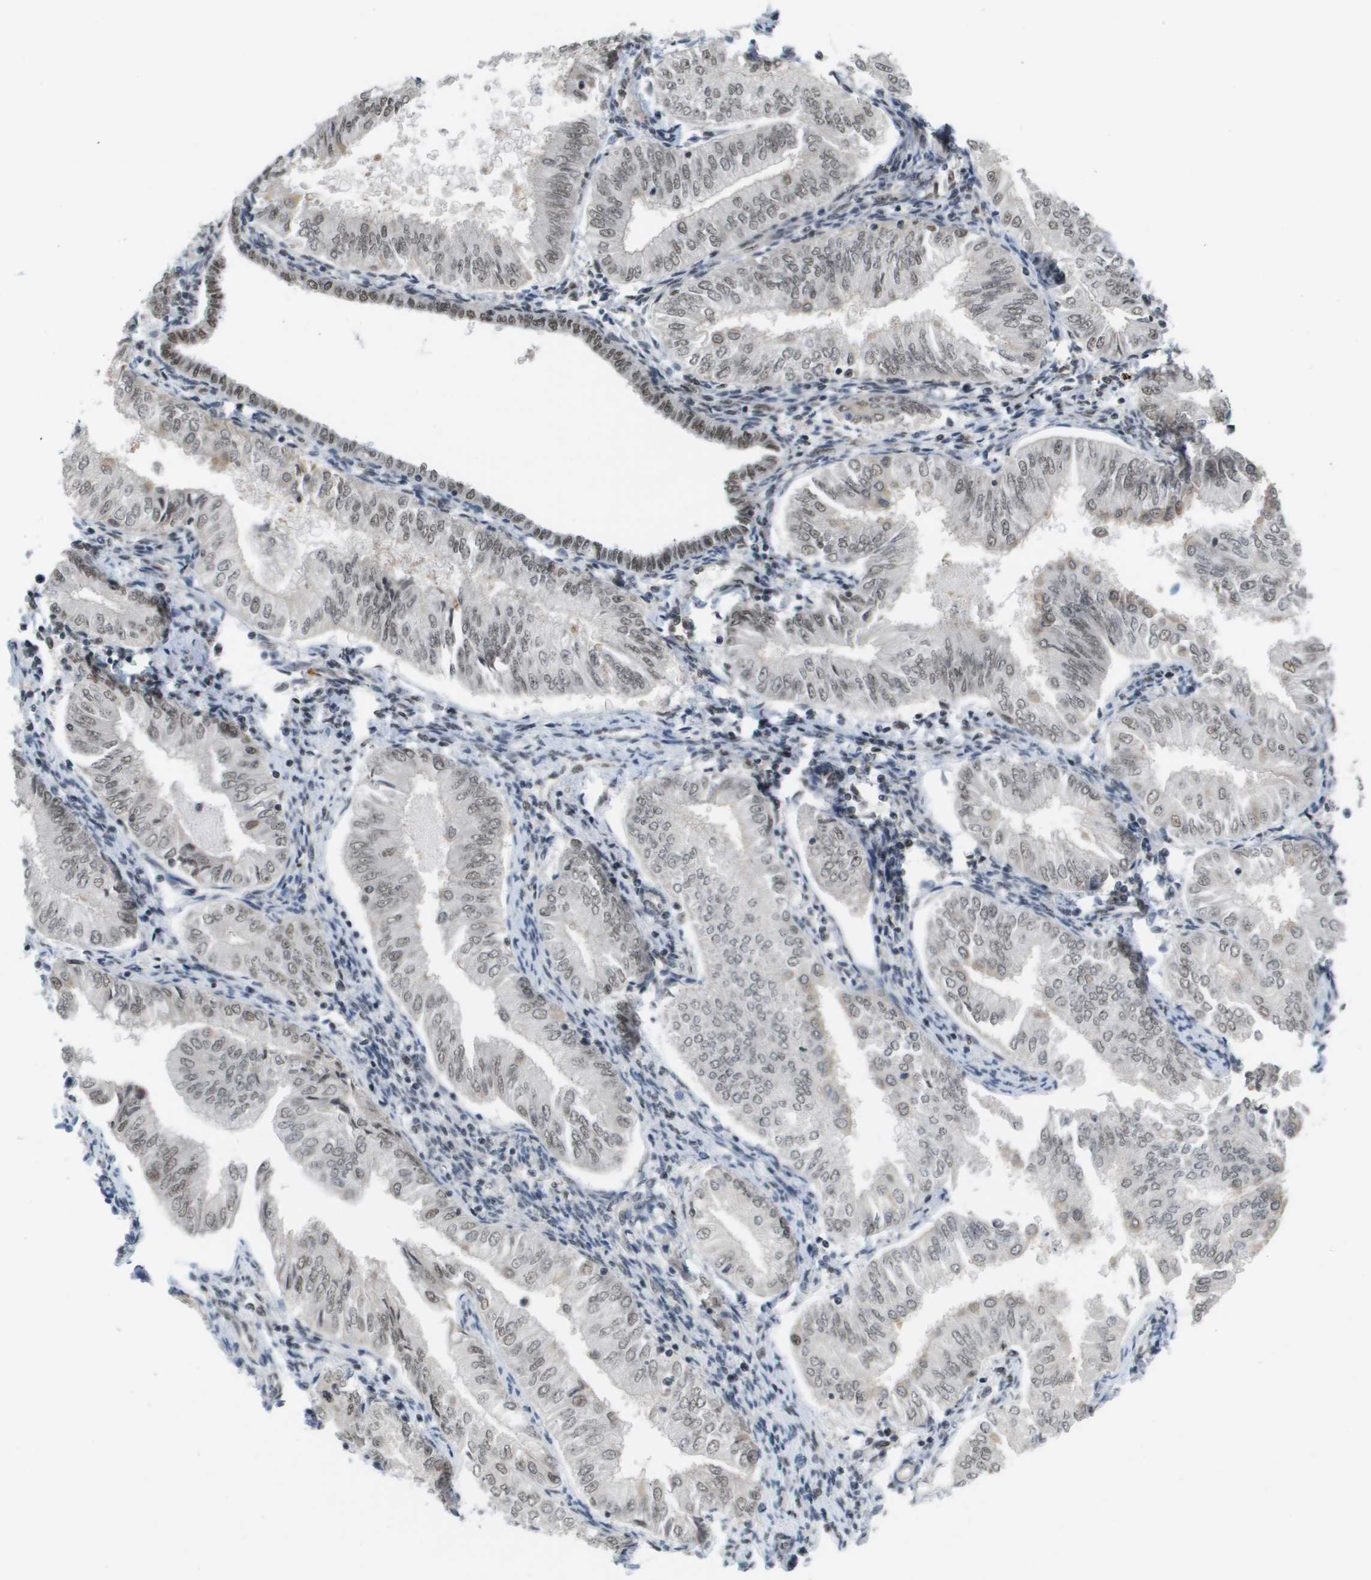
{"staining": {"intensity": "weak", "quantity": "25%-75%", "location": "nuclear"}, "tissue": "endometrial cancer", "cell_type": "Tumor cells", "image_type": "cancer", "snomed": [{"axis": "morphology", "description": "Adenocarcinoma, NOS"}, {"axis": "topography", "description": "Endometrium"}], "caption": "This image reveals endometrial cancer stained with IHC to label a protein in brown. The nuclear of tumor cells show weak positivity for the protein. Nuclei are counter-stained blue.", "gene": "ISY1", "patient": {"sex": "female", "age": 53}}